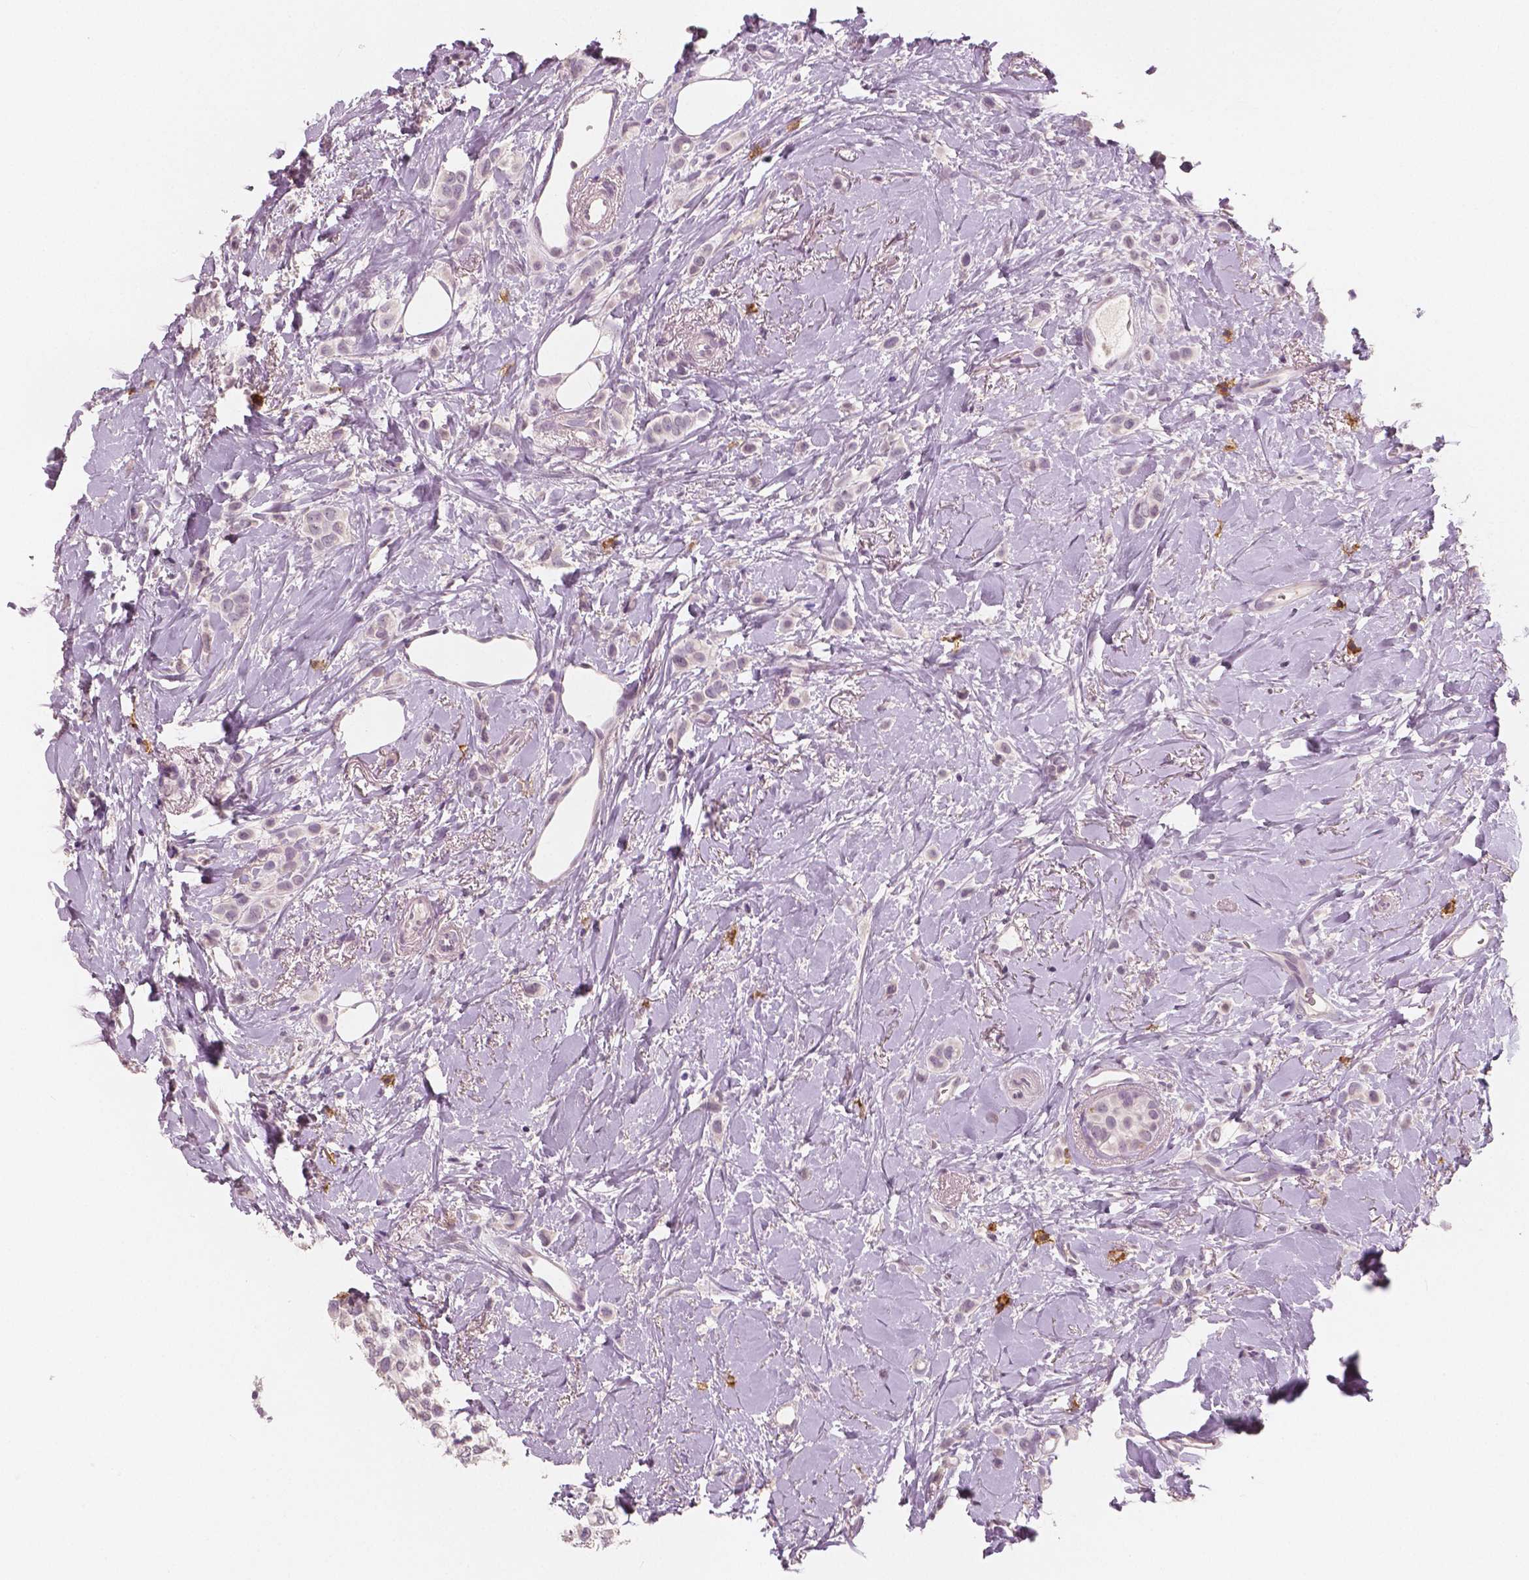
{"staining": {"intensity": "negative", "quantity": "none", "location": "none"}, "tissue": "breast cancer", "cell_type": "Tumor cells", "image_type": "cancer", "snomed": [{"axis": "morphology", "description": "Lobular carcinoma"}, {"axis": "topography", "description": "Breast"}], "caption": "A micrograph of human breast lobular carcinoma is negative for staining in tumor cells. (Brightfield microscopy of DAB (3,3'-diaminobenzidine) immunohistochemistry (IHC) at high magnification).", "gene": "KIT", "patient": {"sex": "female", "age": 66}}